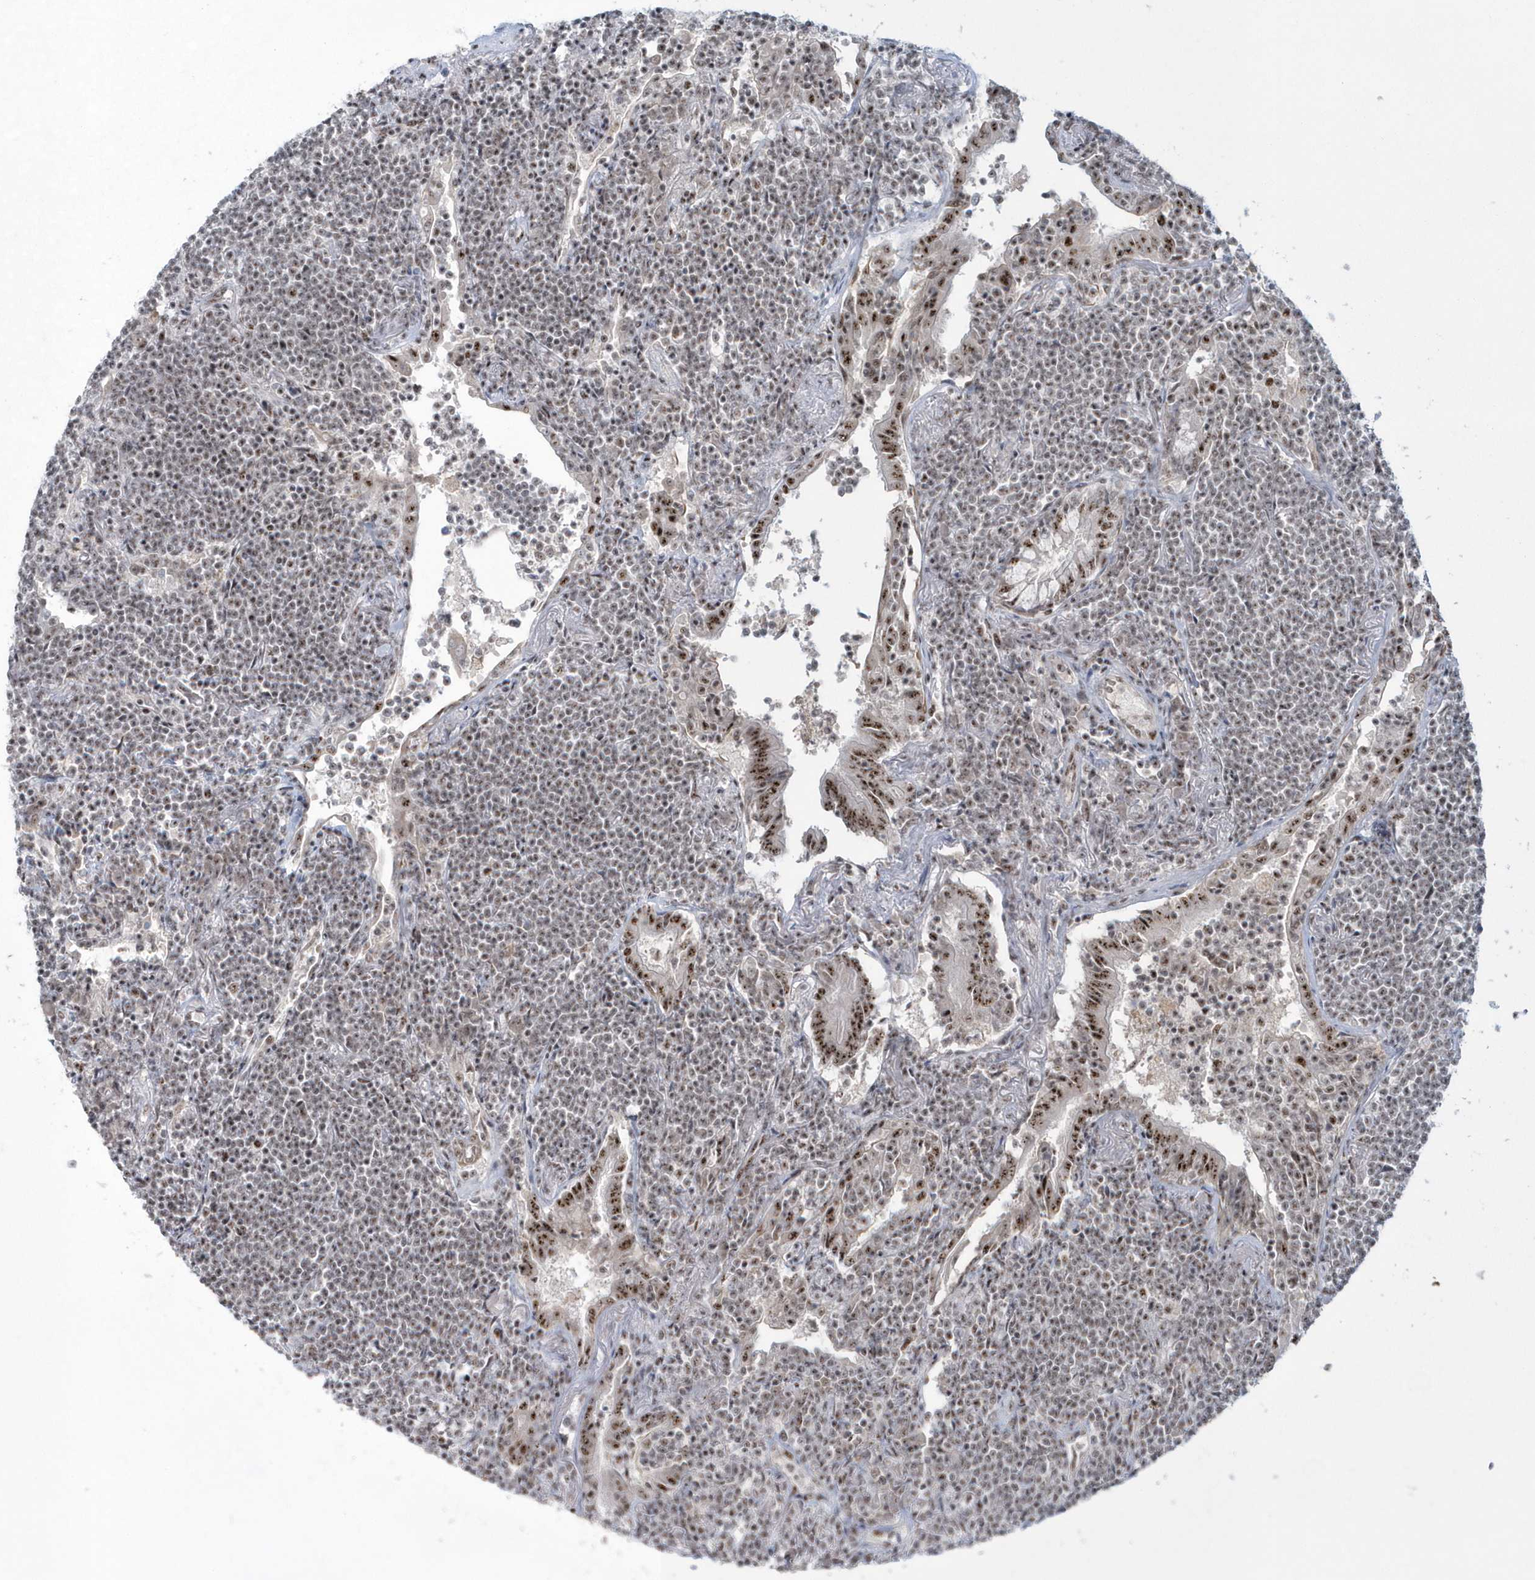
{"staining": {"intensity": "weak", "quantity": "25%-75%", "location": "nuclear"}, "tissue": "lymphoma", "cell_type": "Tumor cells", "image_type": "cancer", "snomed": [{"axis": "morphology", "description": "Malignant lymphoma, non-Hodgkin's type, Low grade"}, {"axis": "topography", "description": "Lung"}], "caption": "Immunohistochemical staining of human malignant lymphoma, non-Hodgkin's type (low-grade) reveals weak nuclear protein expression in about 25%-75% of tumor cells. (Brightfield microscopy of DAB IHC at high magnification).", "gene": "KDM6B", "patient": {"sex": "female", "age": 71}}